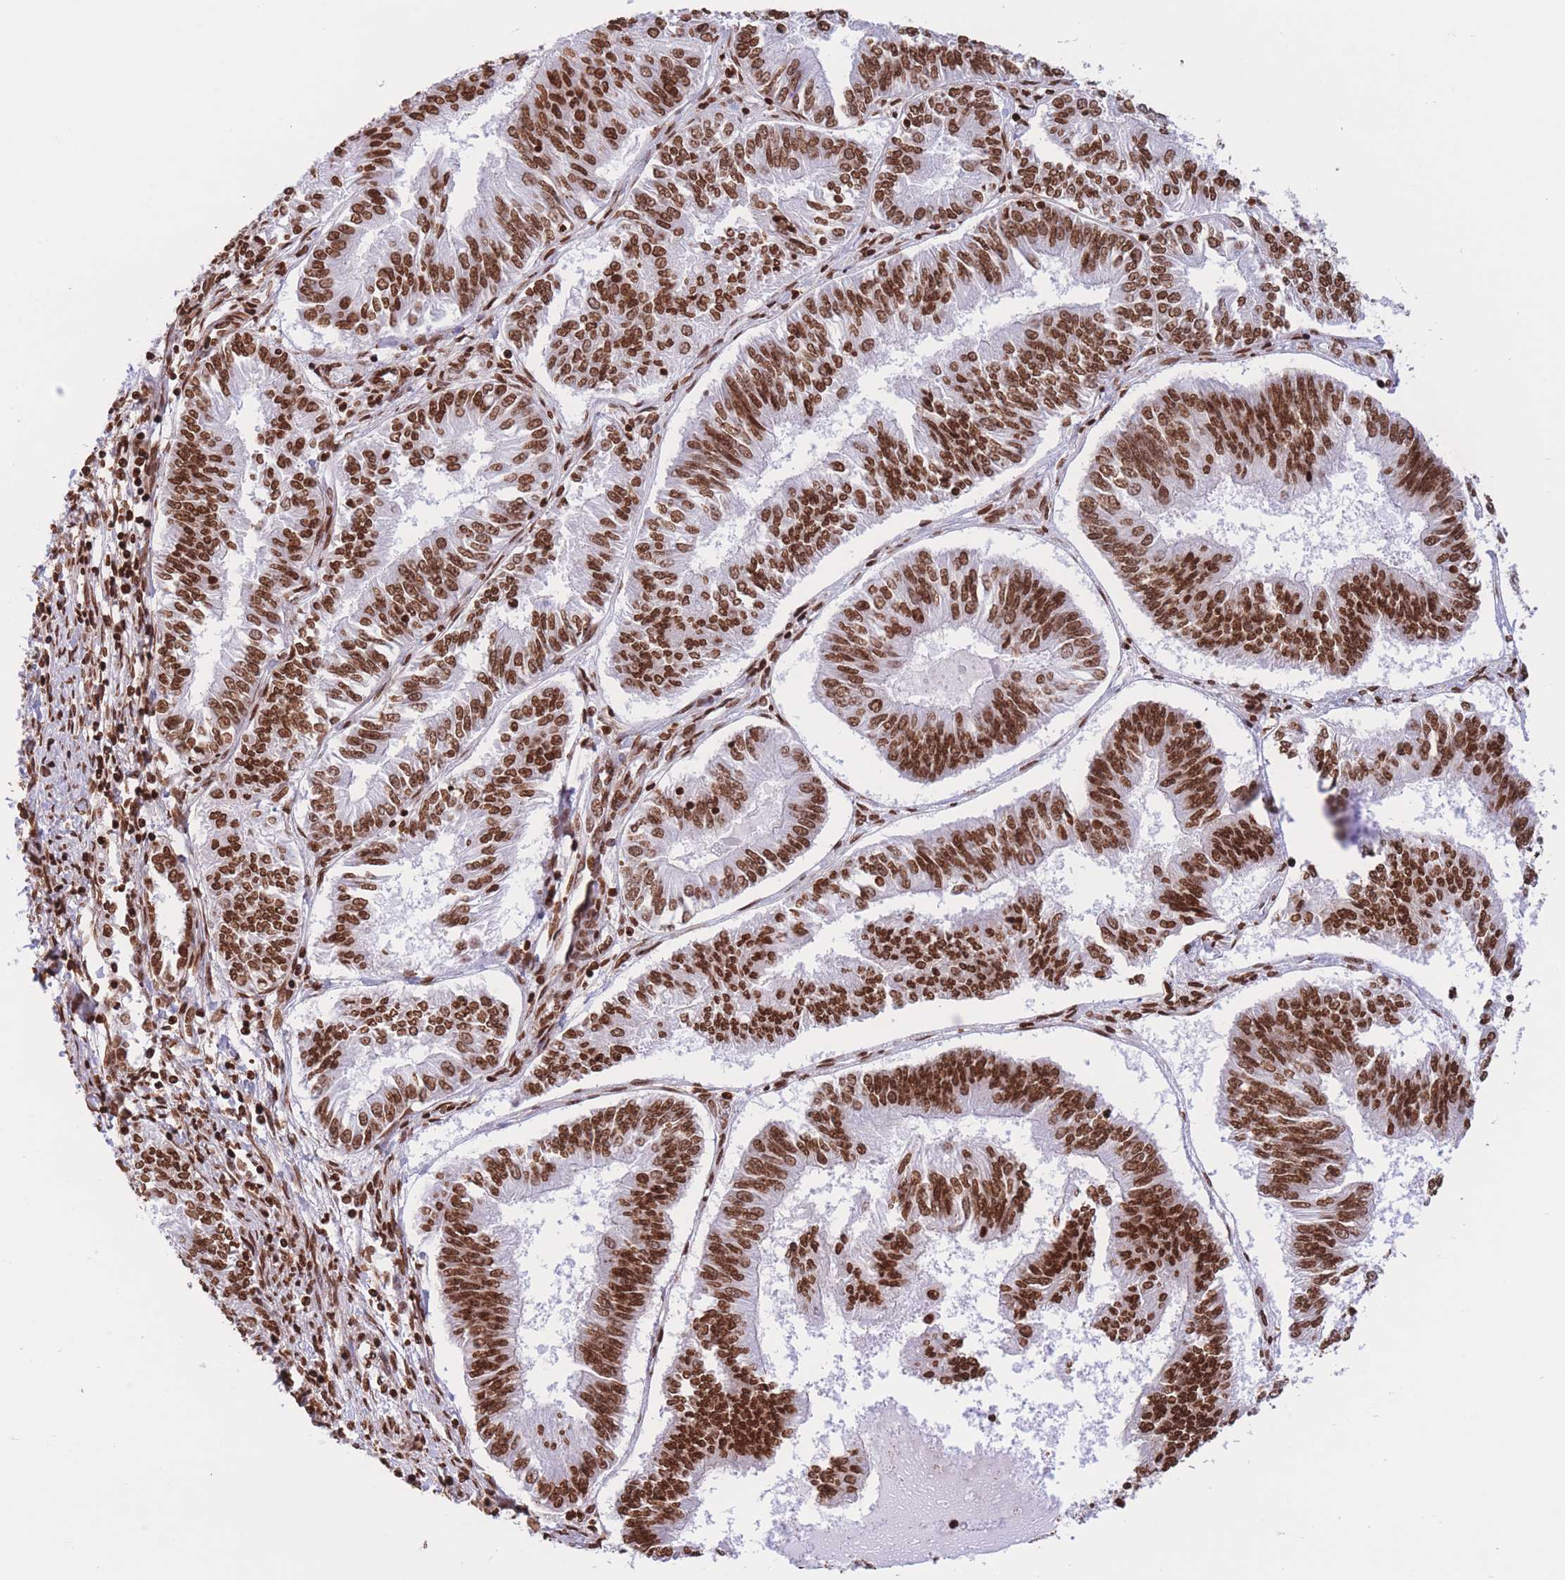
{"staining": {"intensity": "strong", "quantity": ">75%", "location": "nuclear"}, "tissue": "endometrial cancer", "cell_type": "Tumor cells", "image_type": "cancer", "snomed": [{"axis": "morphology", "description": "Adenocarcinoma, NOS"}, {"axis": "topography", "description": "Endometrium"}], "caption": "About >75% of tumor cells in adenocarcinoma (endometrial) exhibit strong nuclear protein positivity as visualized by brown immunohistochemical staining.", "gene": "H2BC11", "patient": {"sex": "female", "age": 58}}